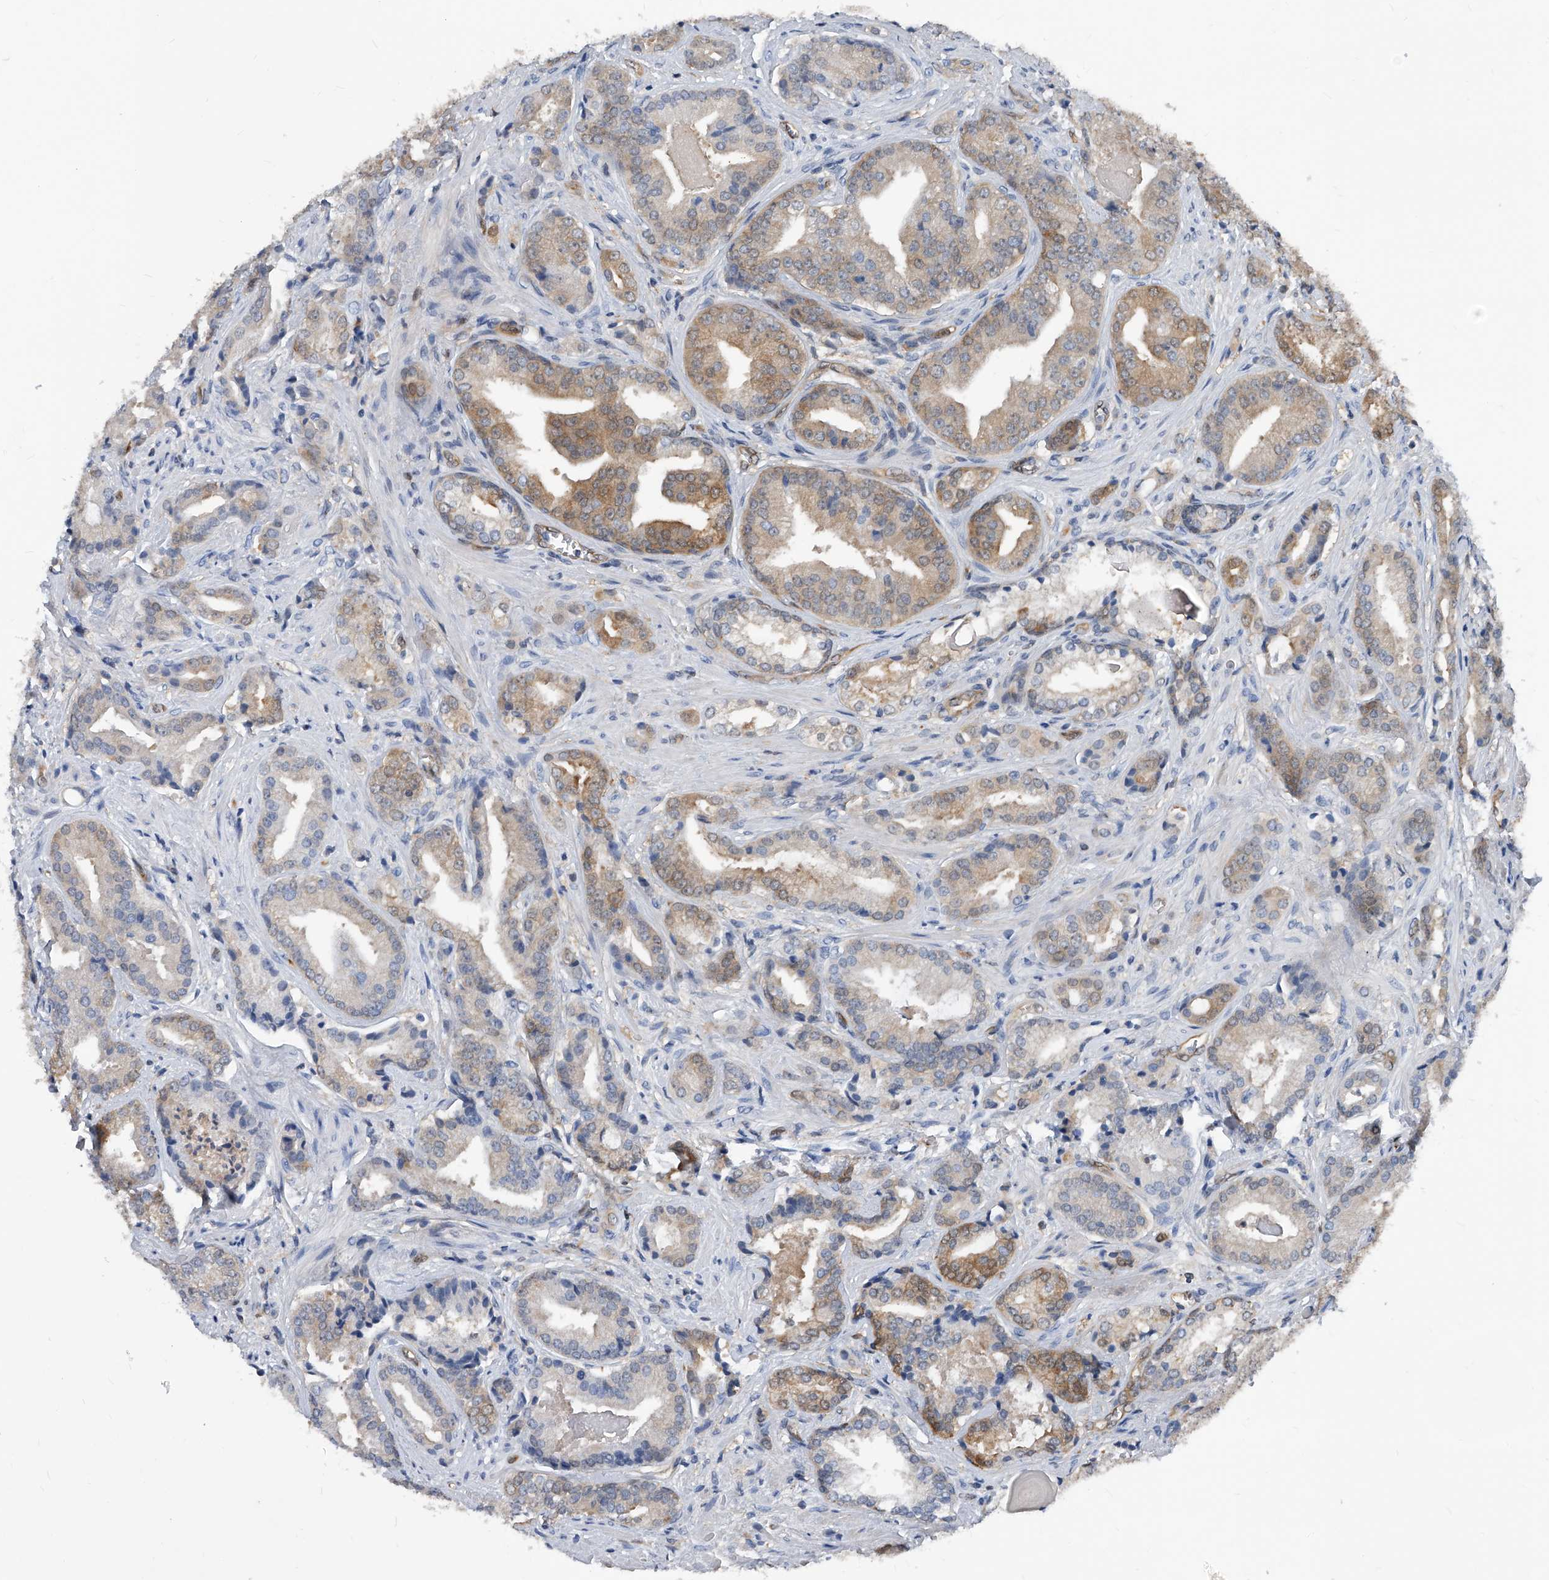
{"staining": {"intensity": "moderate", "quantity": "25%-75%", "location": "cytoplasmic/membranous"}, "tissue": "prostate cancer", "cell_type": "Tumor cells", "image_type": "cancer", "snomed": [{"axis": "morphology", "description": "Adenocarcinoma, High grade"}, {"axis": "topography", "description": "Prostate"}], "caption": "This is a photomicrograph of IHC staining of prostate high-grade adenocarcinoma, which shows moderate positivity in the cytoplasmic/membranous of tumor cells.", "gene": "MAP2K6", "patient": {"sex": "male", "age": 73}}